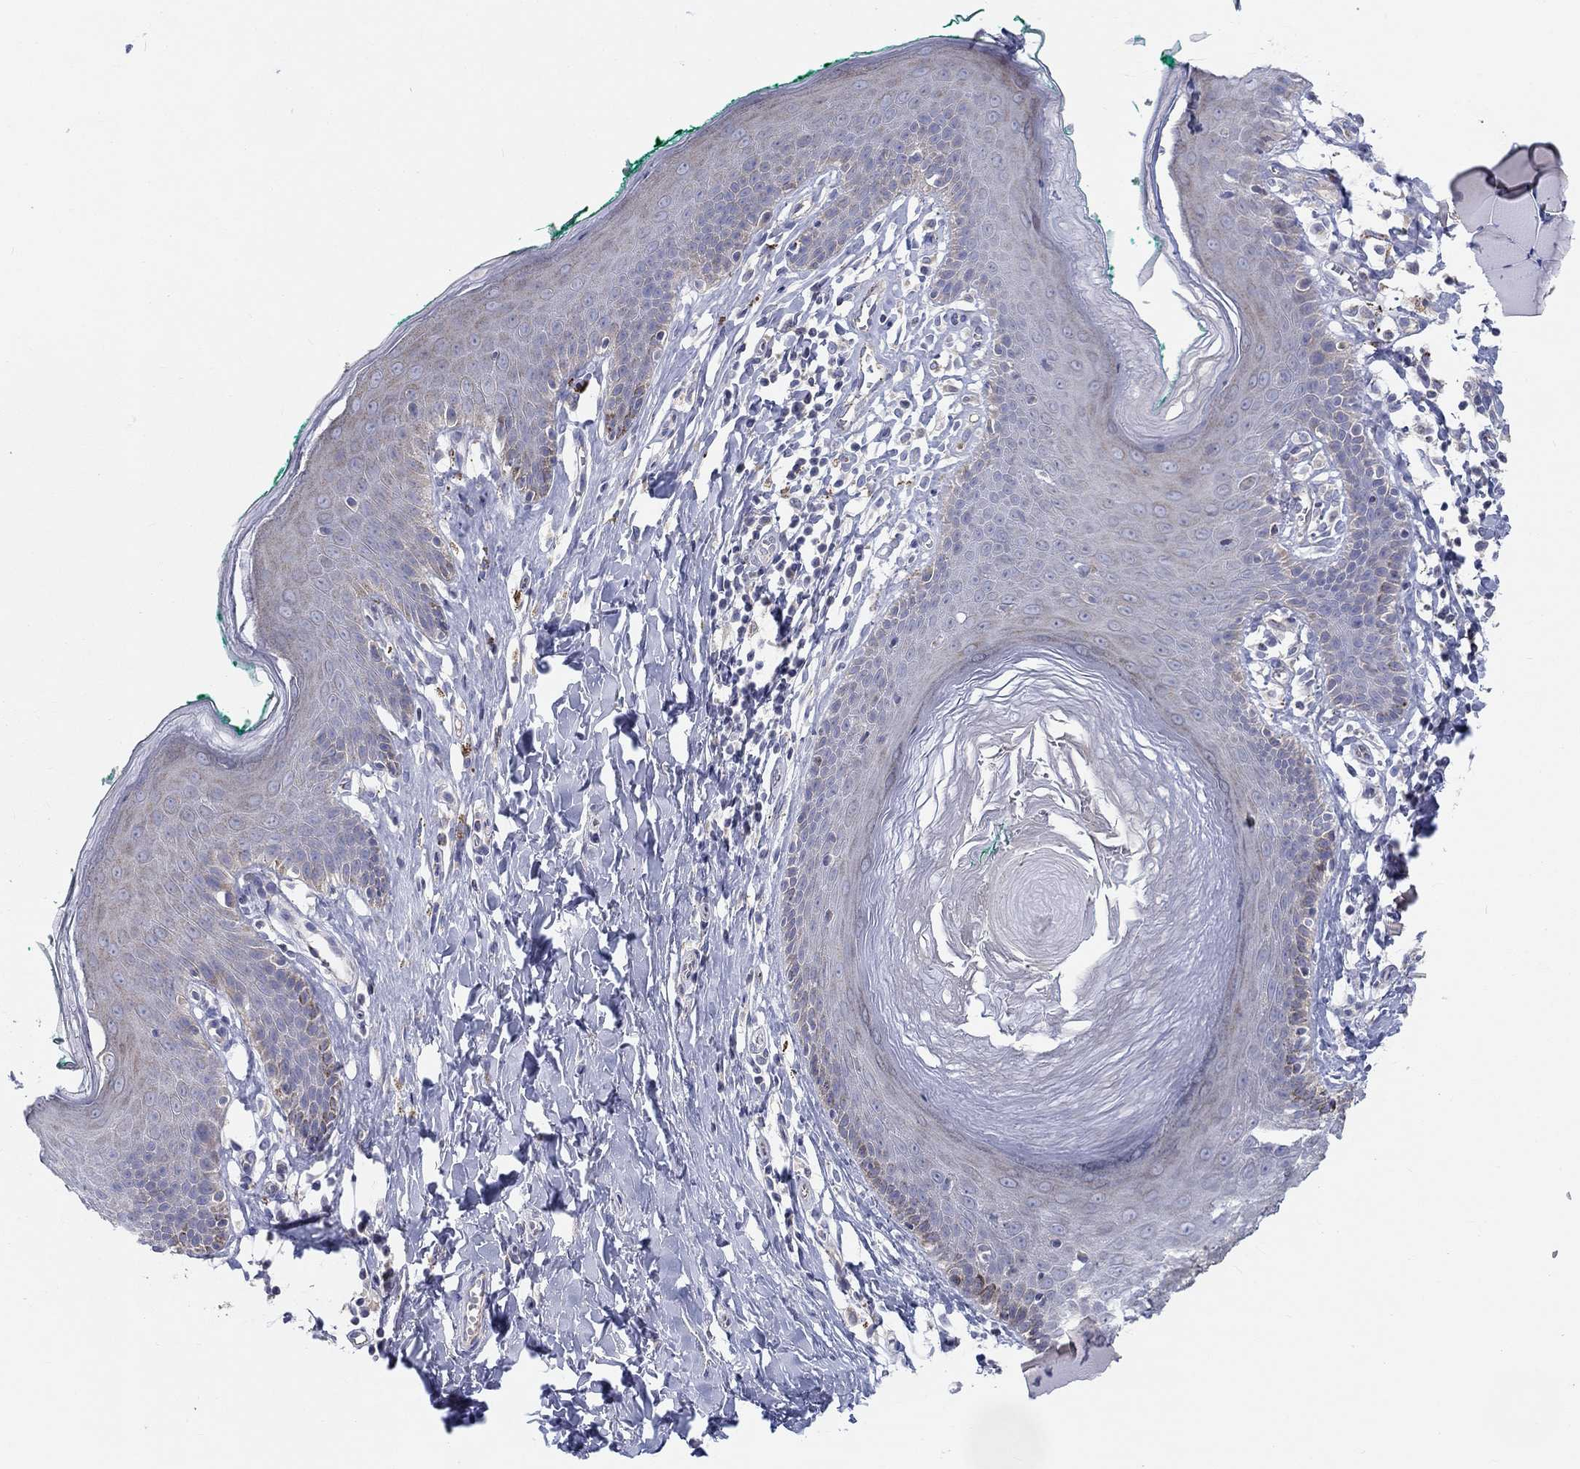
{"staining": {"intensity": "weak", "quantity": "<25%", "location": "cytoplasmic/membranous"}, "tissue": "skin", "cell_type": "Epidermal cells", "image_type": "normal", "snomed": [{"axis": "morphology", "description": "Normal tissue, NOS"}, {"axis": "topography", "description": "Vulva"}], "caption": "Human skin stained for a protein using IHC displays no staining in epidermal cells.", "gene": "BCO2", "patient": {"sex": "female", "age": 66}}